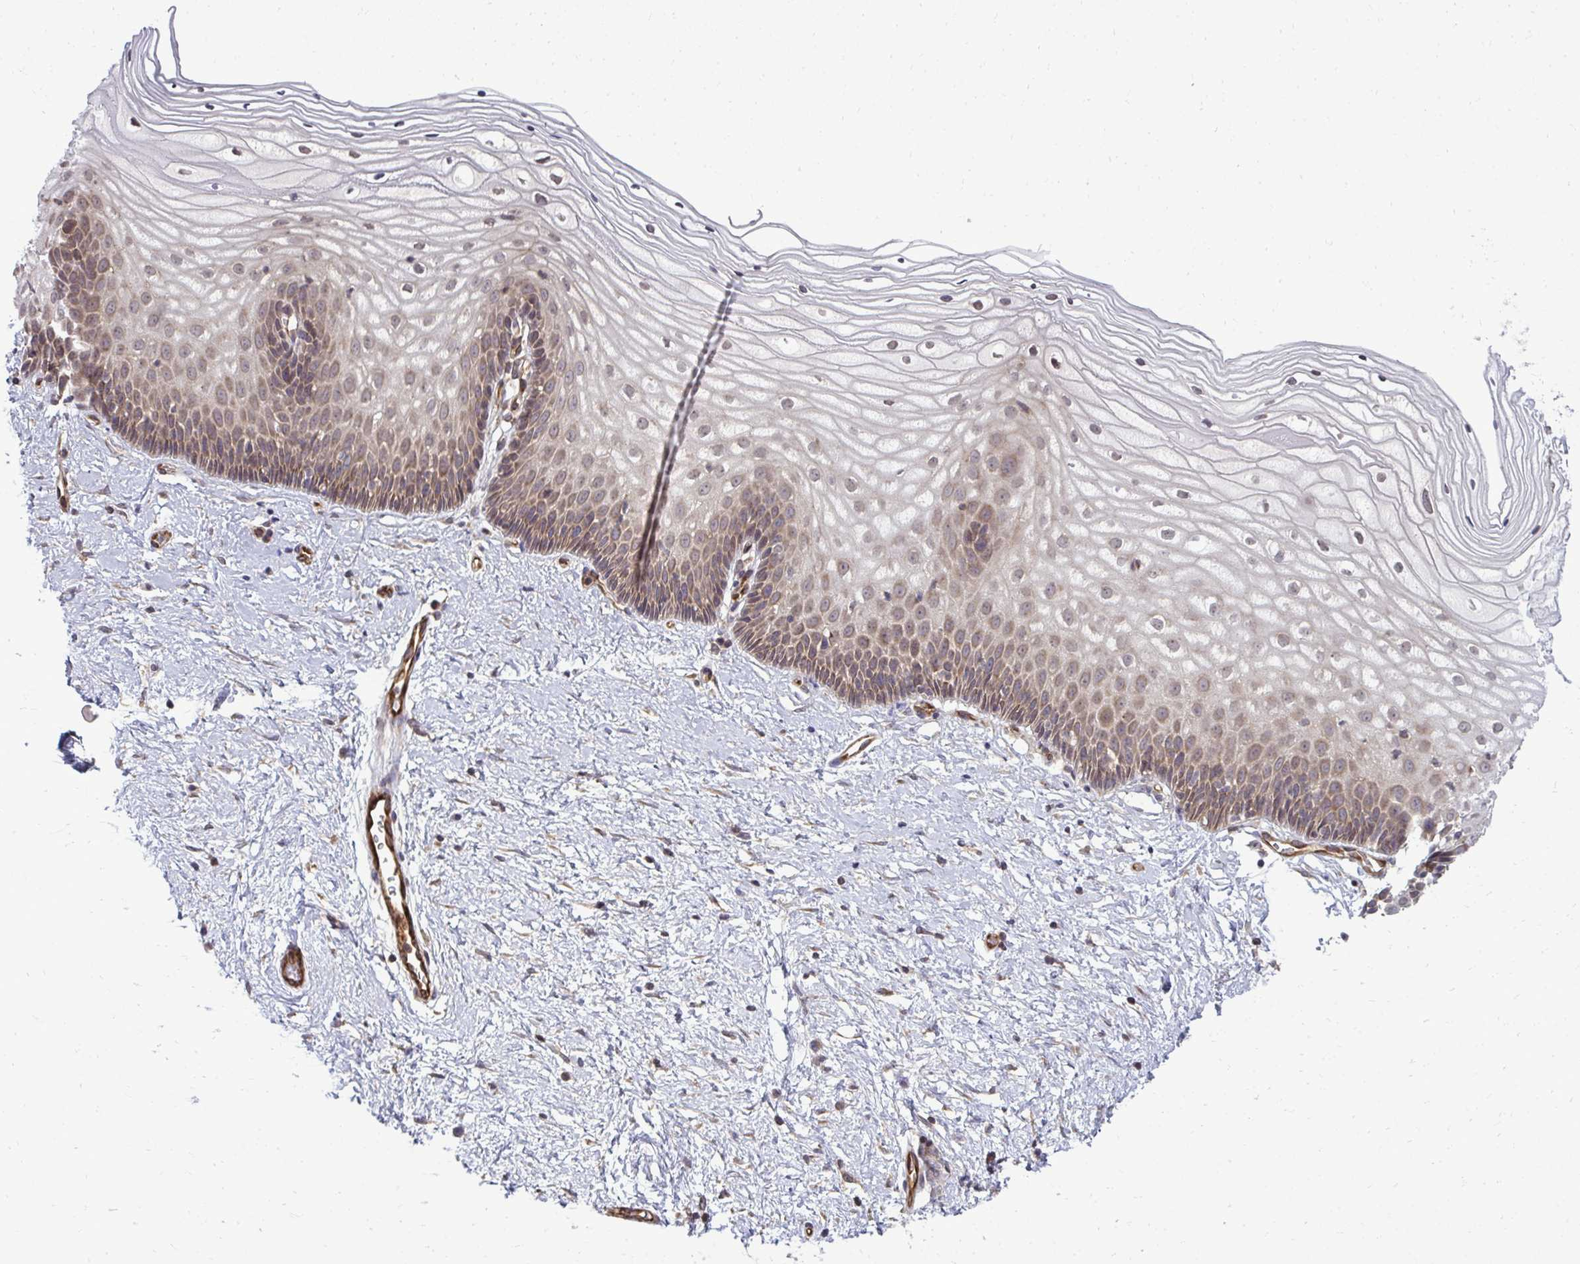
{"staining": {"intensity": "weak", "quantity": "<25%", "location": "cytoplasmic/membranous"}, "tissue": "cervix", "cell_type": "Glandular cells", "image_type": "normal", "snomed": [{"axis": "morphology", "description": "Normal tissue, NOS"}, {"axis": "topography", "description": "Cervix"}], "caption": "Cervix was stained to show a protein in brown. There is no significant staining in glandular cells. (Stains: DAB (3,3'-diaminobenzidine) immunohistochemistry with hematoxylin counter stain, Microscopy: brightfield microscopy at high magnification).", "gene": "FUT10", "patient": {"sex": "female", "age": 36}}